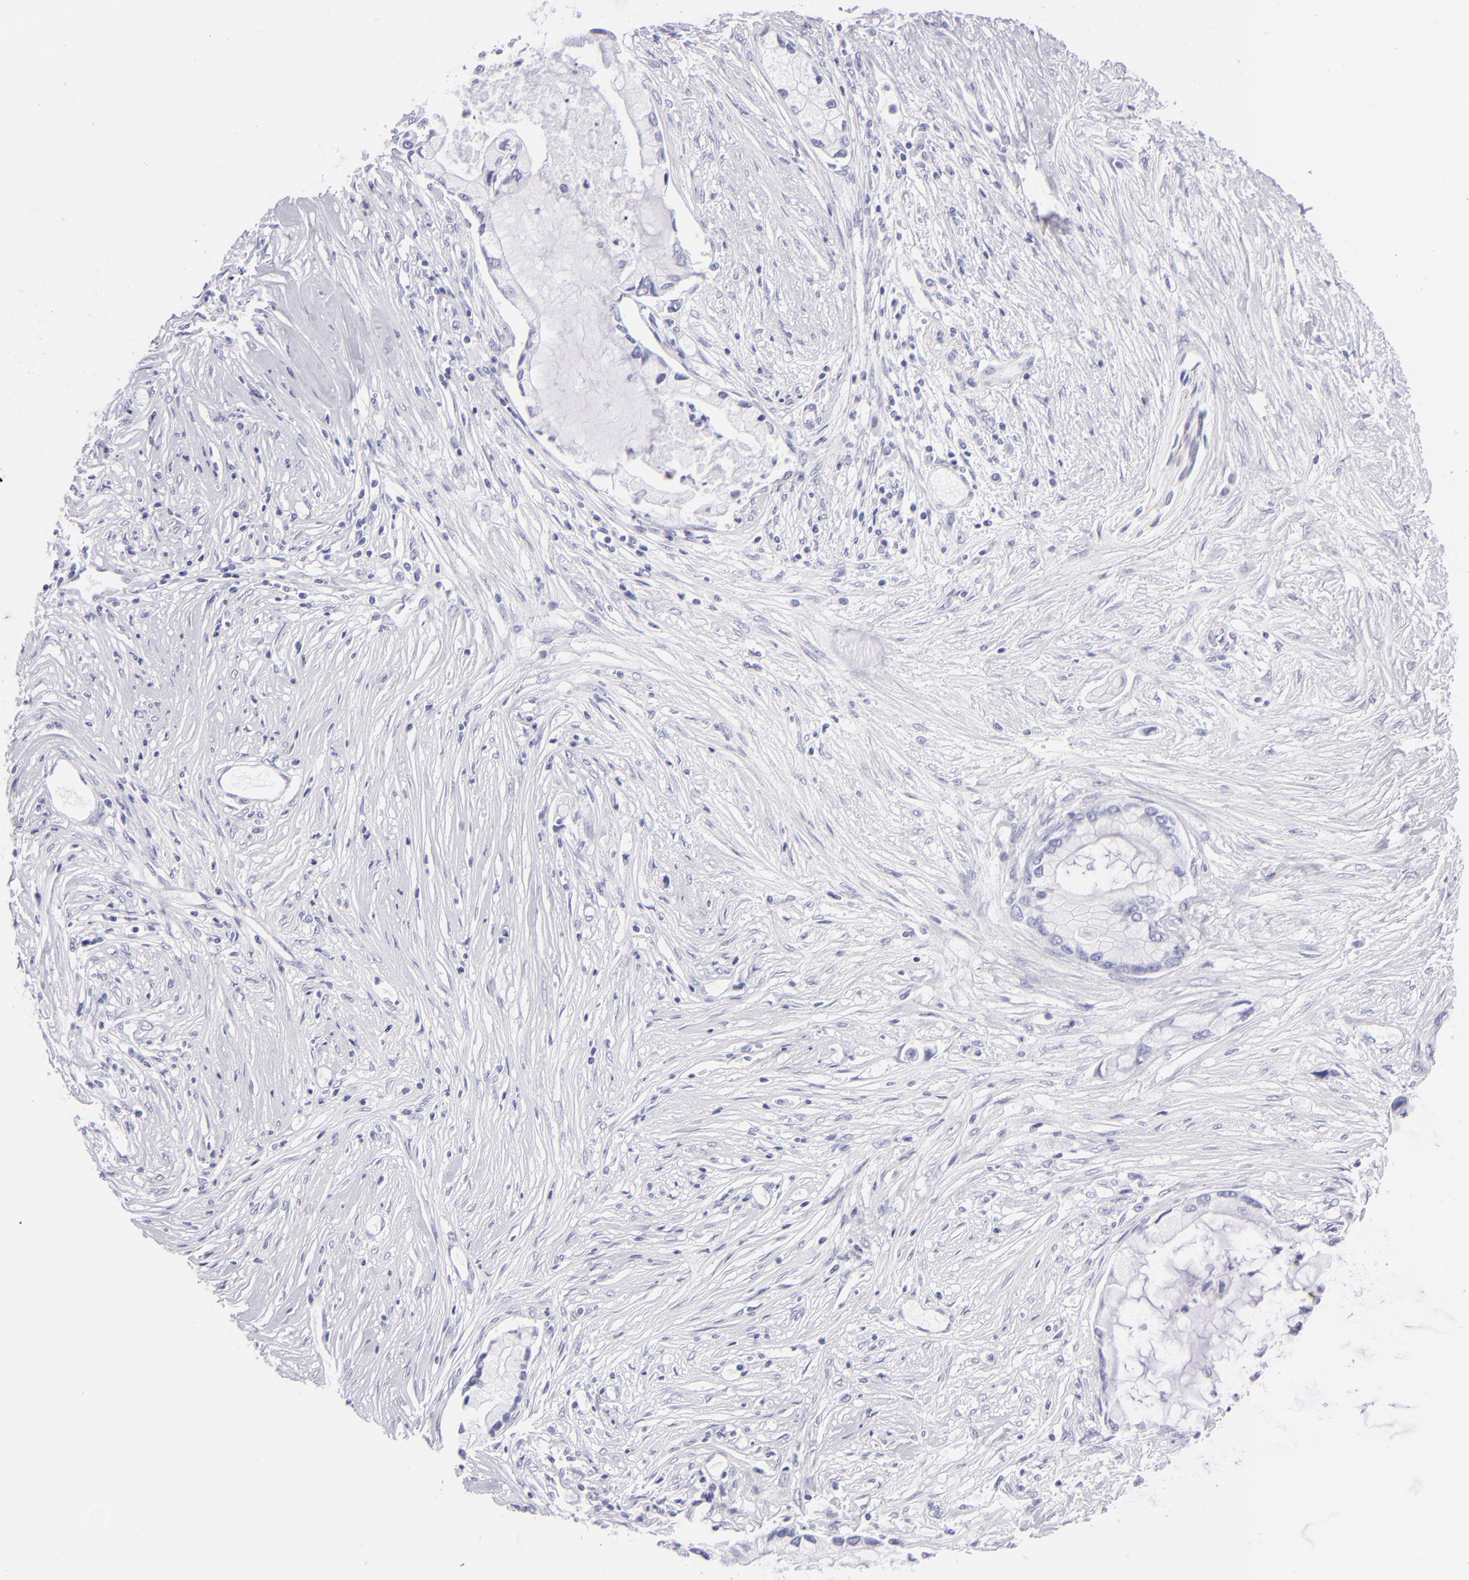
{"staining": {"intensity": "negative", "quantity": "none", "location": "none"}, "tissue": "pancreatic cancer", "cell_type": "Tumor cells", "image_type": "cancer", "snomed": [{"axis": "morphology", "description": "Adenocarcinoma, NOS"}, {"axis": "topography", "description": "Pancreas"}], "caption": "The immunohistochemistry micrograph has no significant expression in tumor cells of pancreatic cancer (adenocarcinoma) tissue.", "gene": "PRPH", "patient": {"sex": "female", "age": 59}}